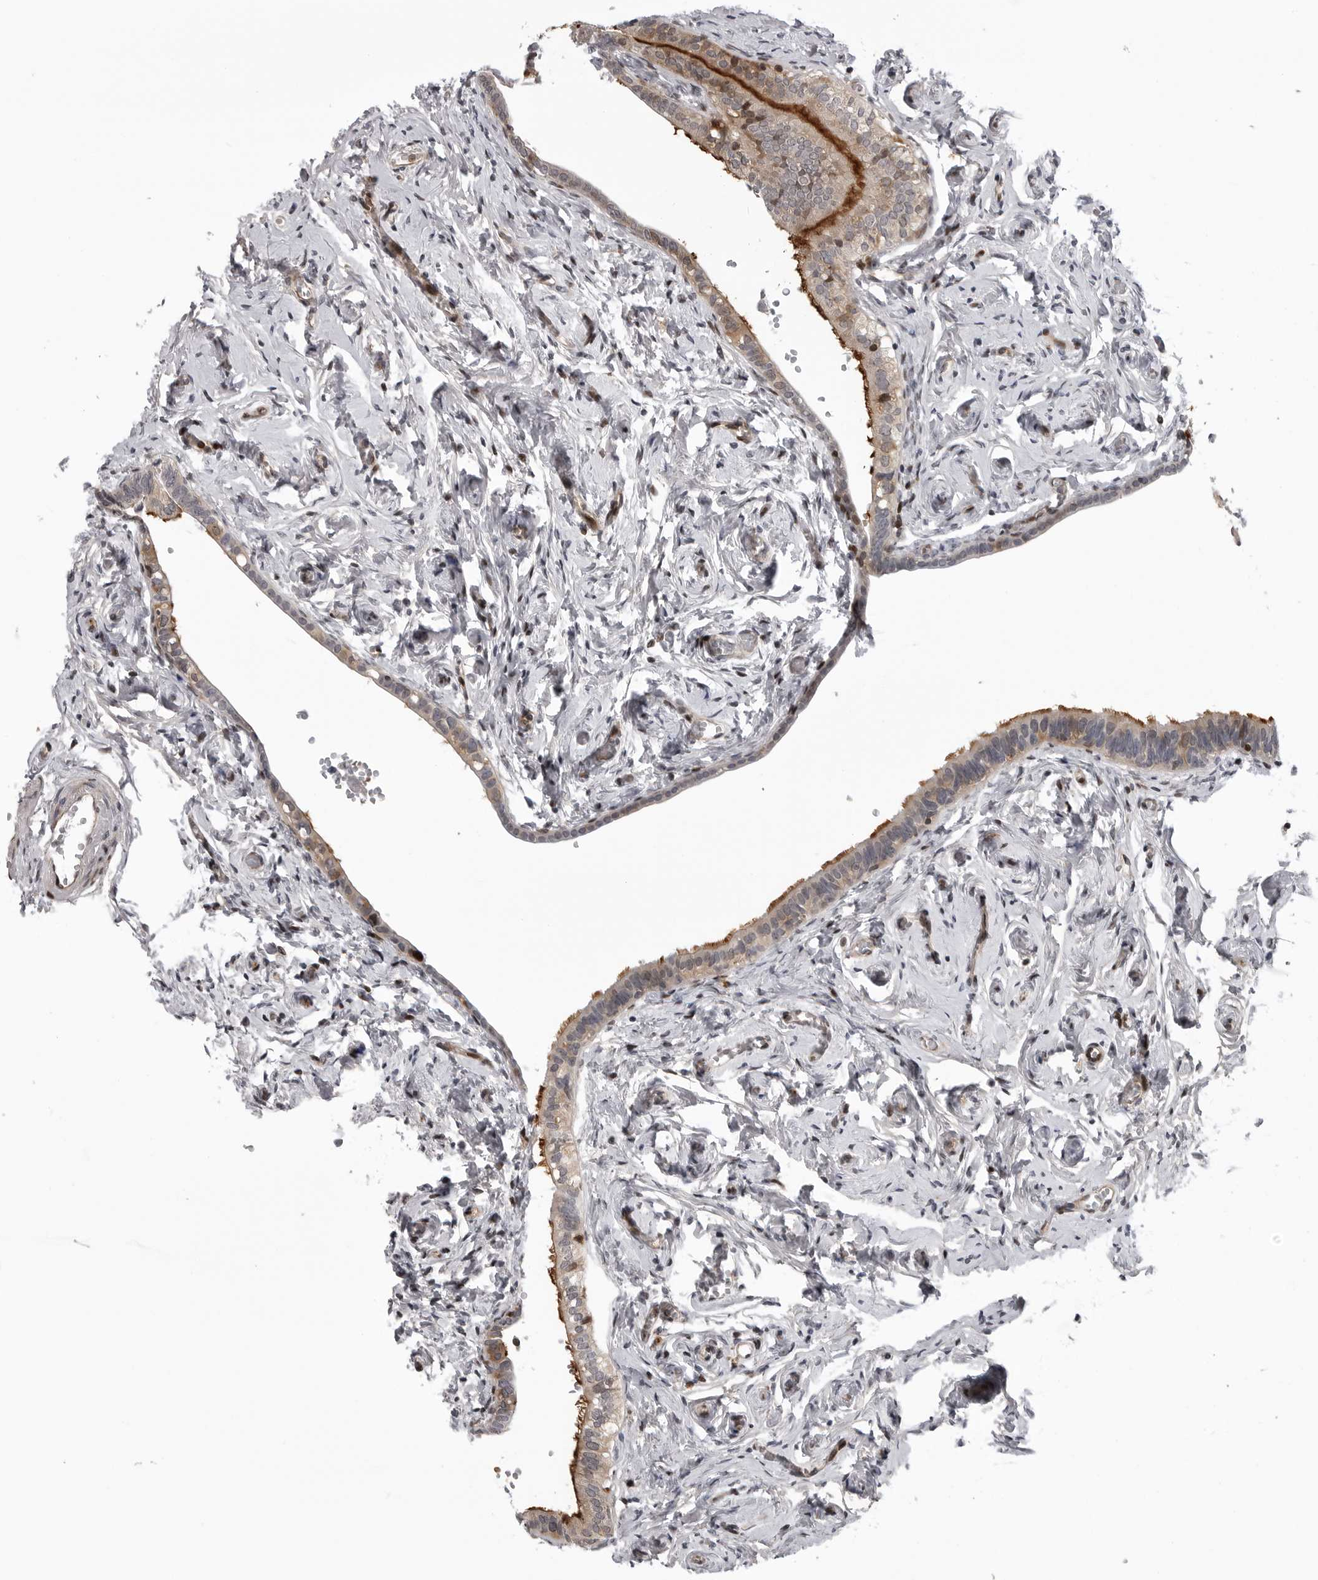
{"staining": {"intensity": "strong", "quantity": "25%-75%", "location": "cytoplasmic/membranous"}, "tissue": "fallopian tube", "cell_type": "Glandular cells", "image_type": "normal", "snomed": [{"axis": "morphology", "description": "Normal tissue, NOS"}, {"axis": "topography", "description": "Fallopian tube"}], "caption": "DAB immunohistochemical staining of unremarkable human fallopian tube exhibits strong cytoplasmic/membranous protein staining in about 25%-75% of glandular cells.", "gene": "ABL1", "patient": {"sex": "female", "age": 71}}